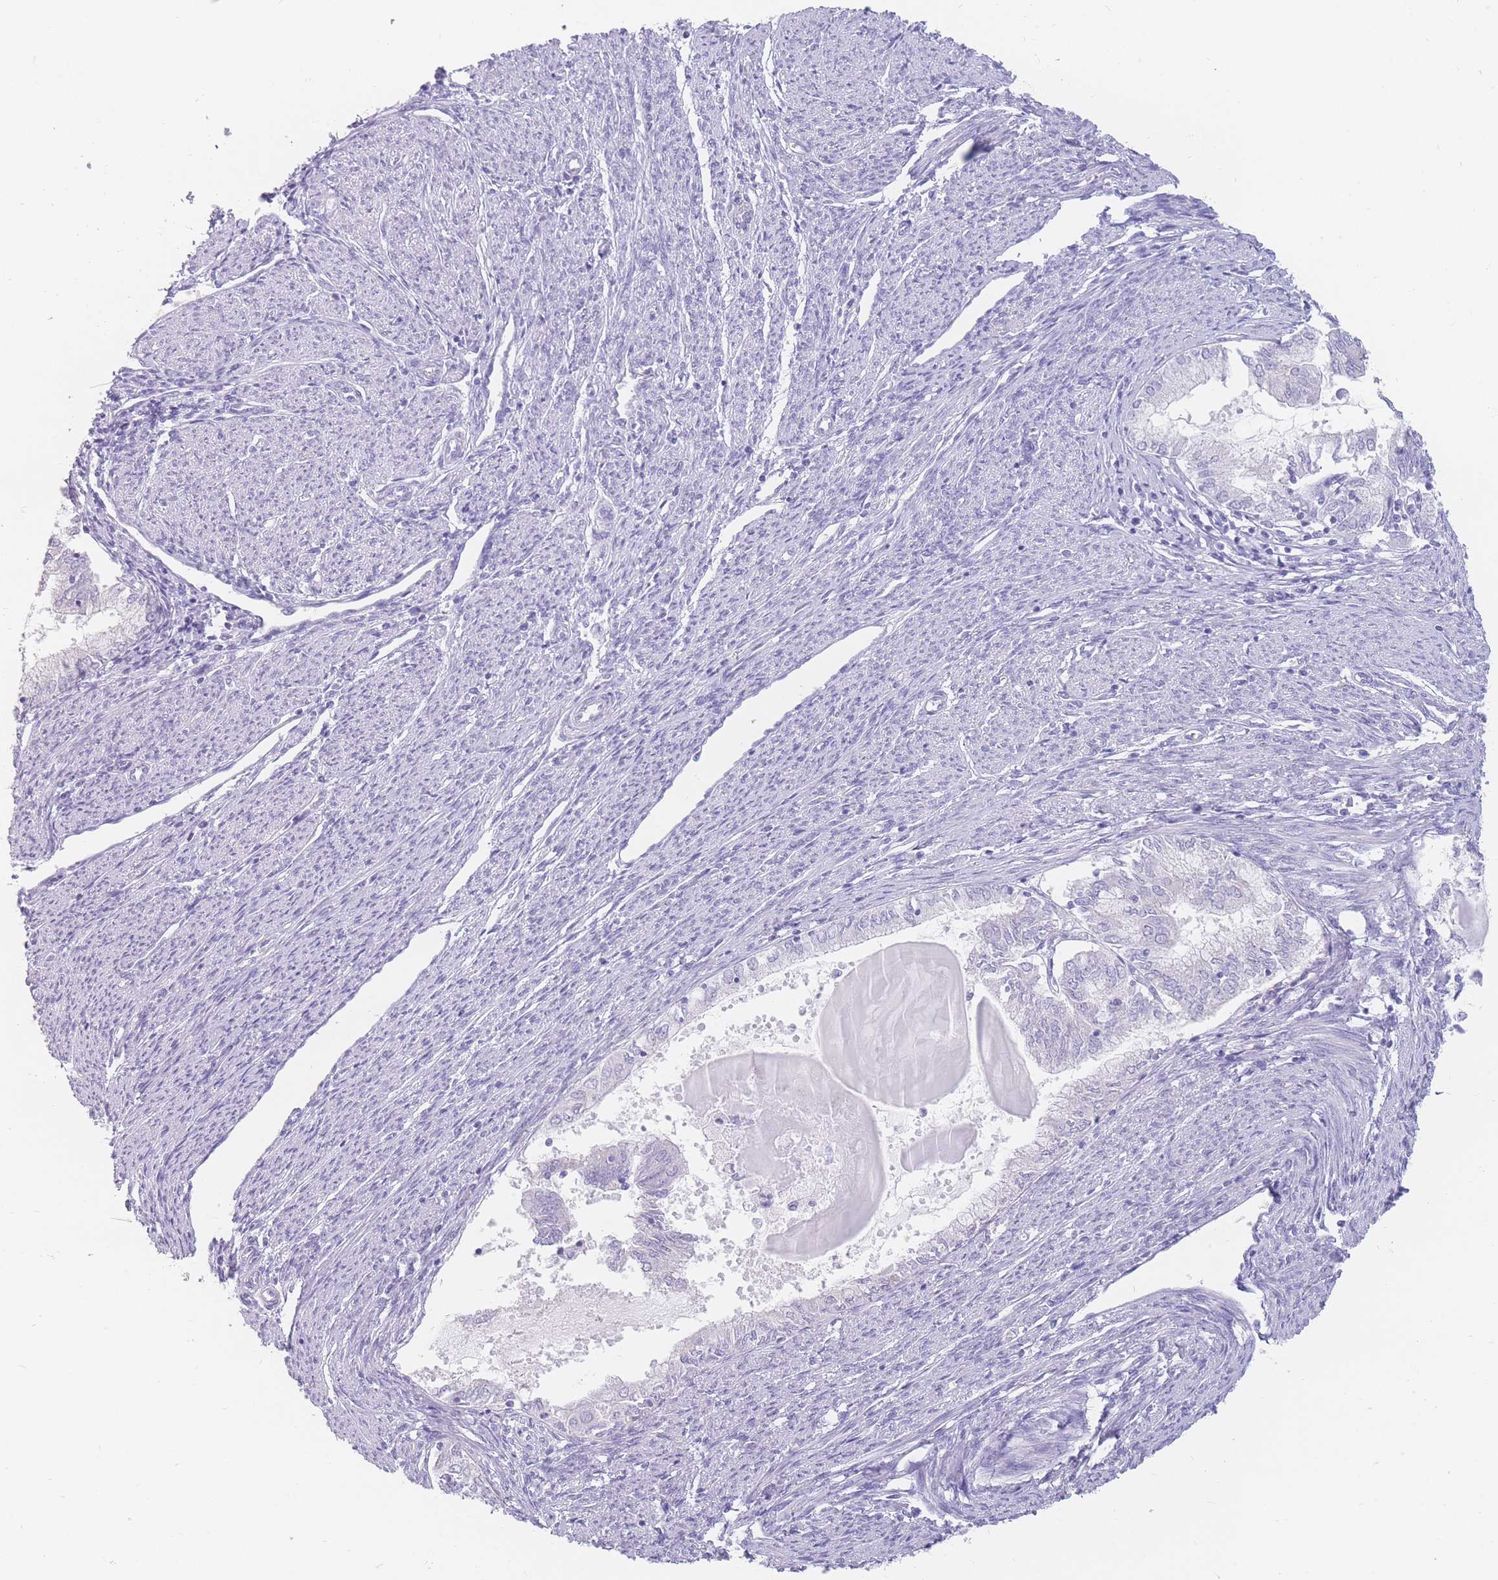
{"staining": {"intensity": "negative", "quantity": "none", "location": "none"}, "tissue": "endometrial cancer", "cell_type": "Tumor cells", "image_type": "cancer", "snomed": [{"axis": "morphology", "description": "Adenocarcinoma, NOS"}, {"axis": "topography", "description": "Endometrium"}], "caption": "Immunohistochemistry of adenocarcinoma (endometrial) displays no expression in tumor cells.", "gene": "UPK1A", "patient": {"sex": "female", "age": 79}}